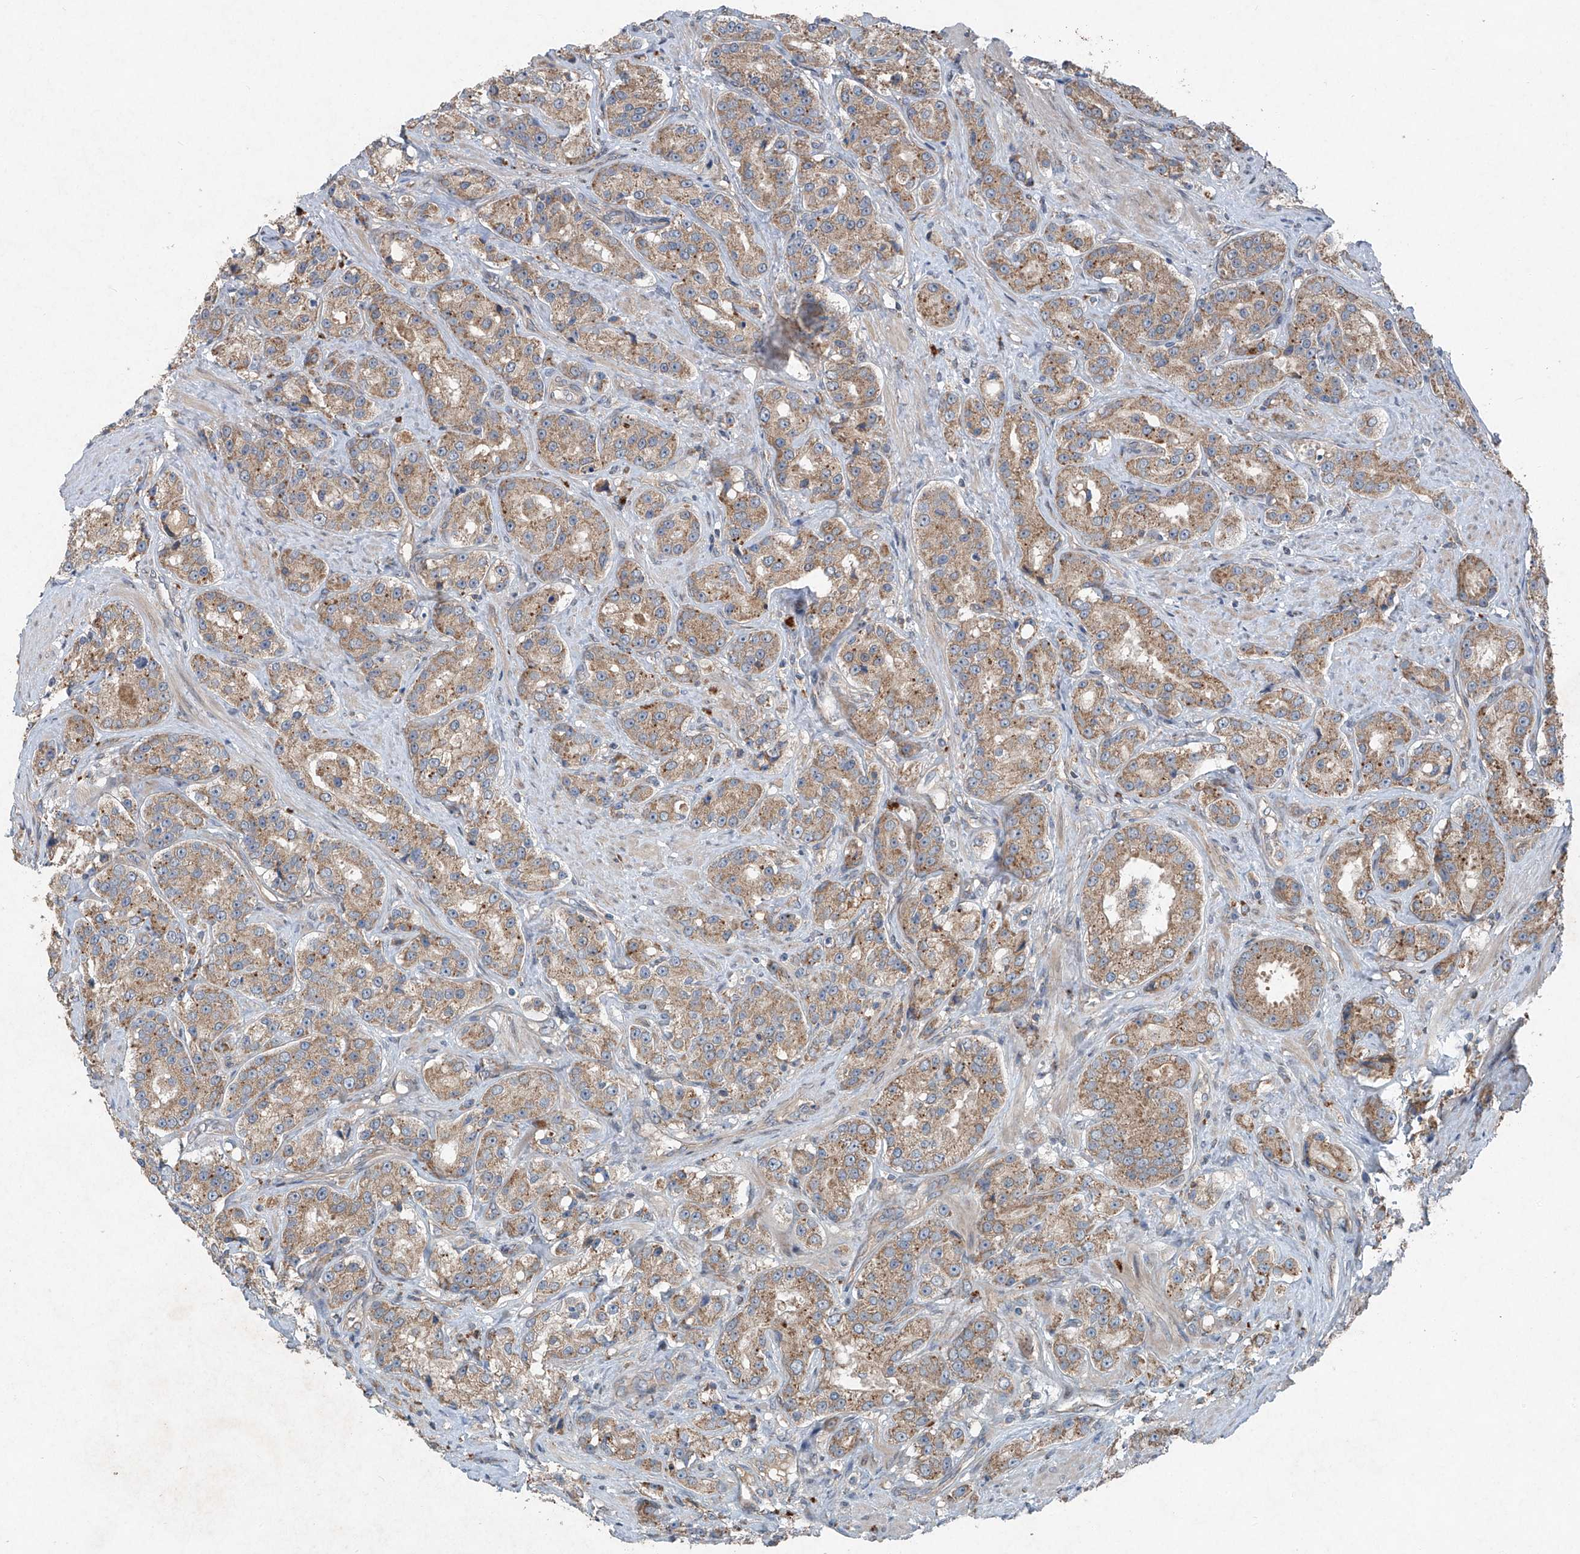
{"staining": {"intensity": "moderate", "quantity": ">75%", "location": "cytoplasmic/membranous"}, "tissue": "prostate cancer", "cell_type": "Tumor cells", "image_type": "cancer", "snomed": [{"axis": "morphology", "description": "Adenocarcinoma, High grade"}, {"axis": "topography", "description": "Prostate"}], "caption": "A medium amount of moderate cytoplasmic/membranous positivity is identified in approximately >75% of tumor cells in adenocarcinoma (high-grade) (prostate) tissue.", "gene": "FOXRED2", "patient": {"sex": "male", "age": 60}}